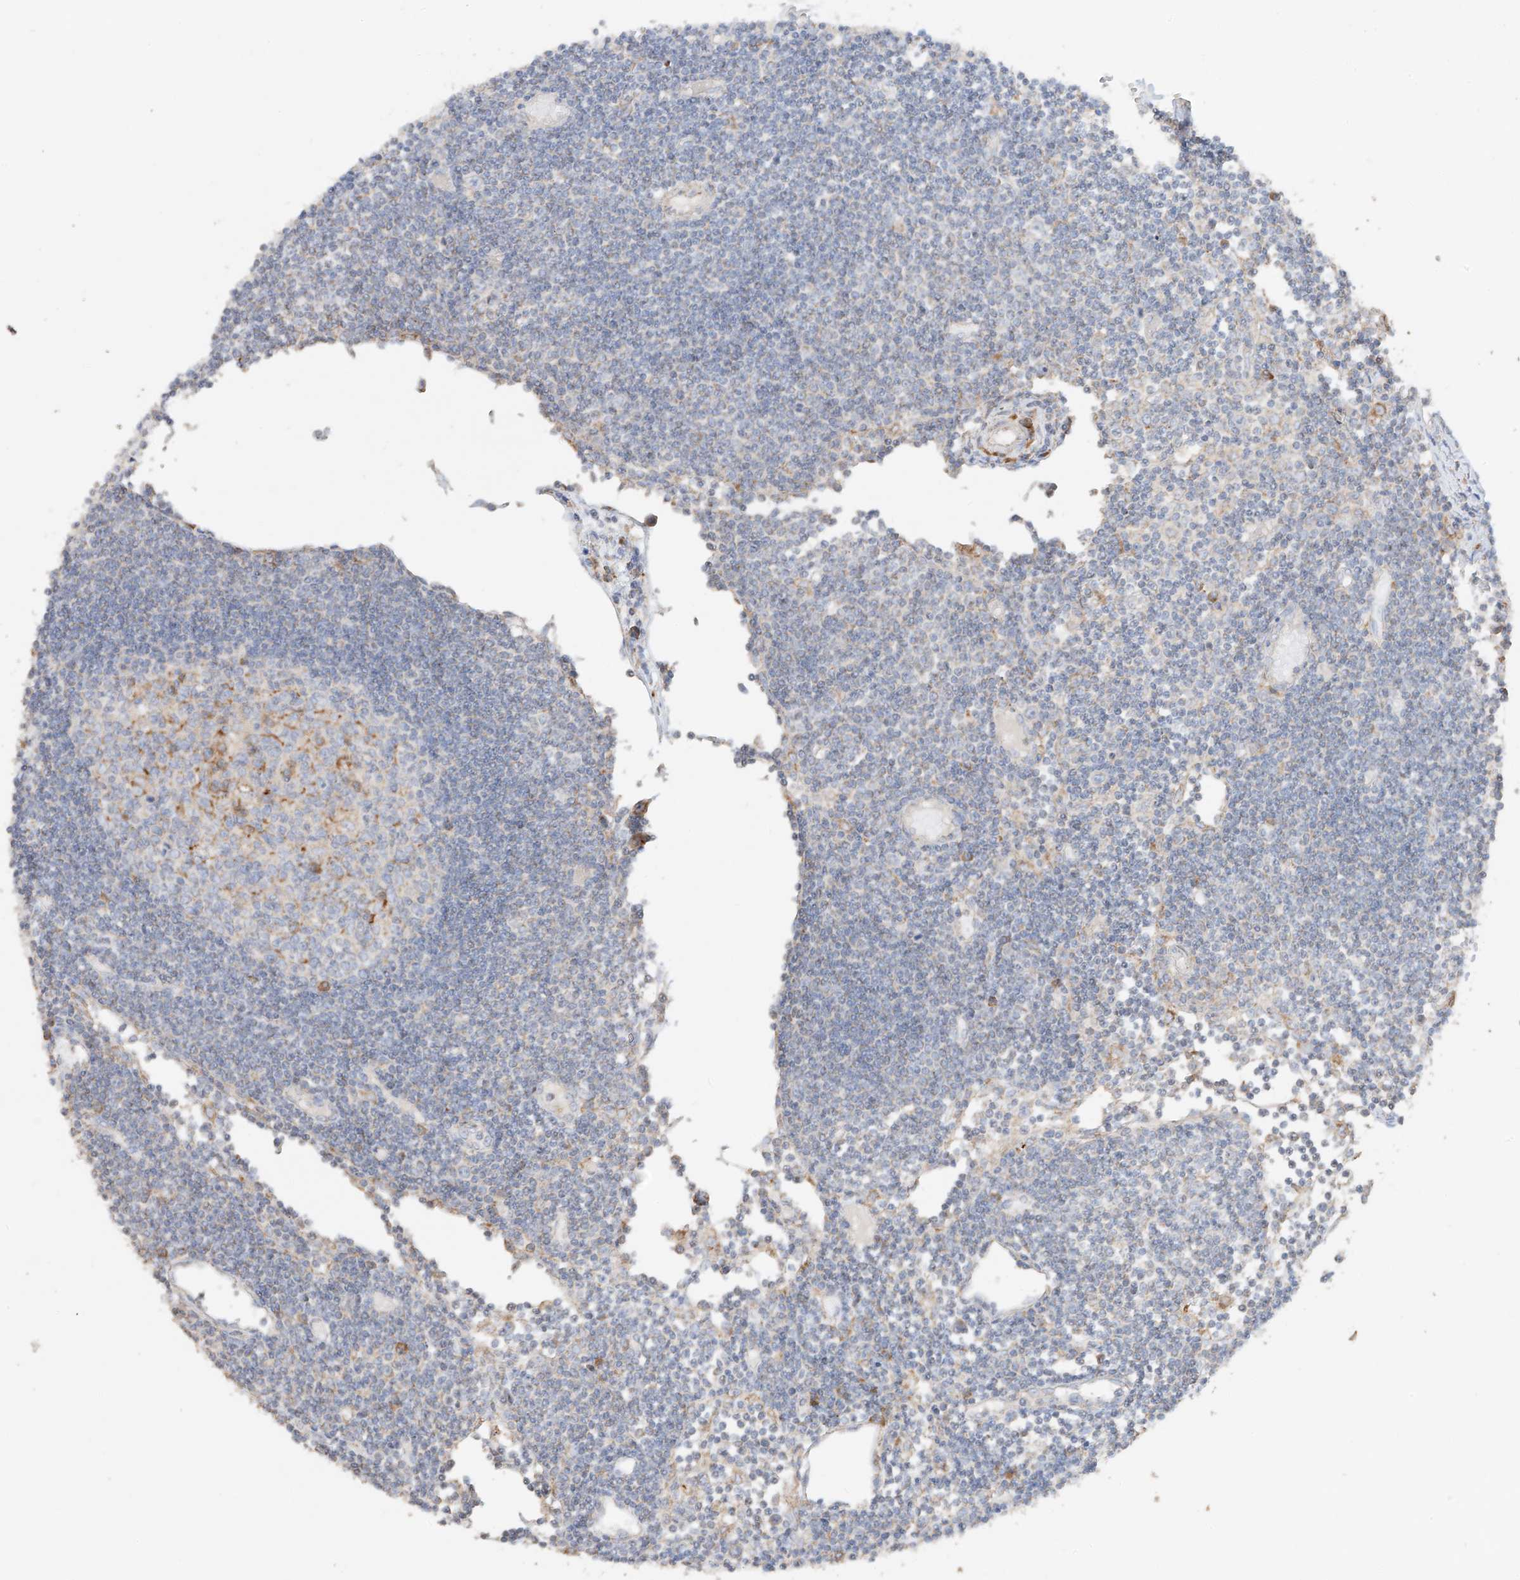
{"staining": {"intensity": "moderate", "quantity": "25%-75%", "location": "cytoplasmic/membranous"}, "tissue": "lymph node", "cell_type": "Germinal center cells", "image_type": "normal", "snomed": [{"axis": "morphology", "description": "Normal tissue, NOS"}, {"axis": "topography", "description": "Lymph node"}], "caption": "A high-resolution histopathology image shows immunohistochemistry staining of unremarkable lymph node, which demonstrates moderate cytoplasmic/membranous expression in about 25%-75% of germinal center cells.", "gene": "COLGALT2", "patient": {"sex": "female", "age": 11}}